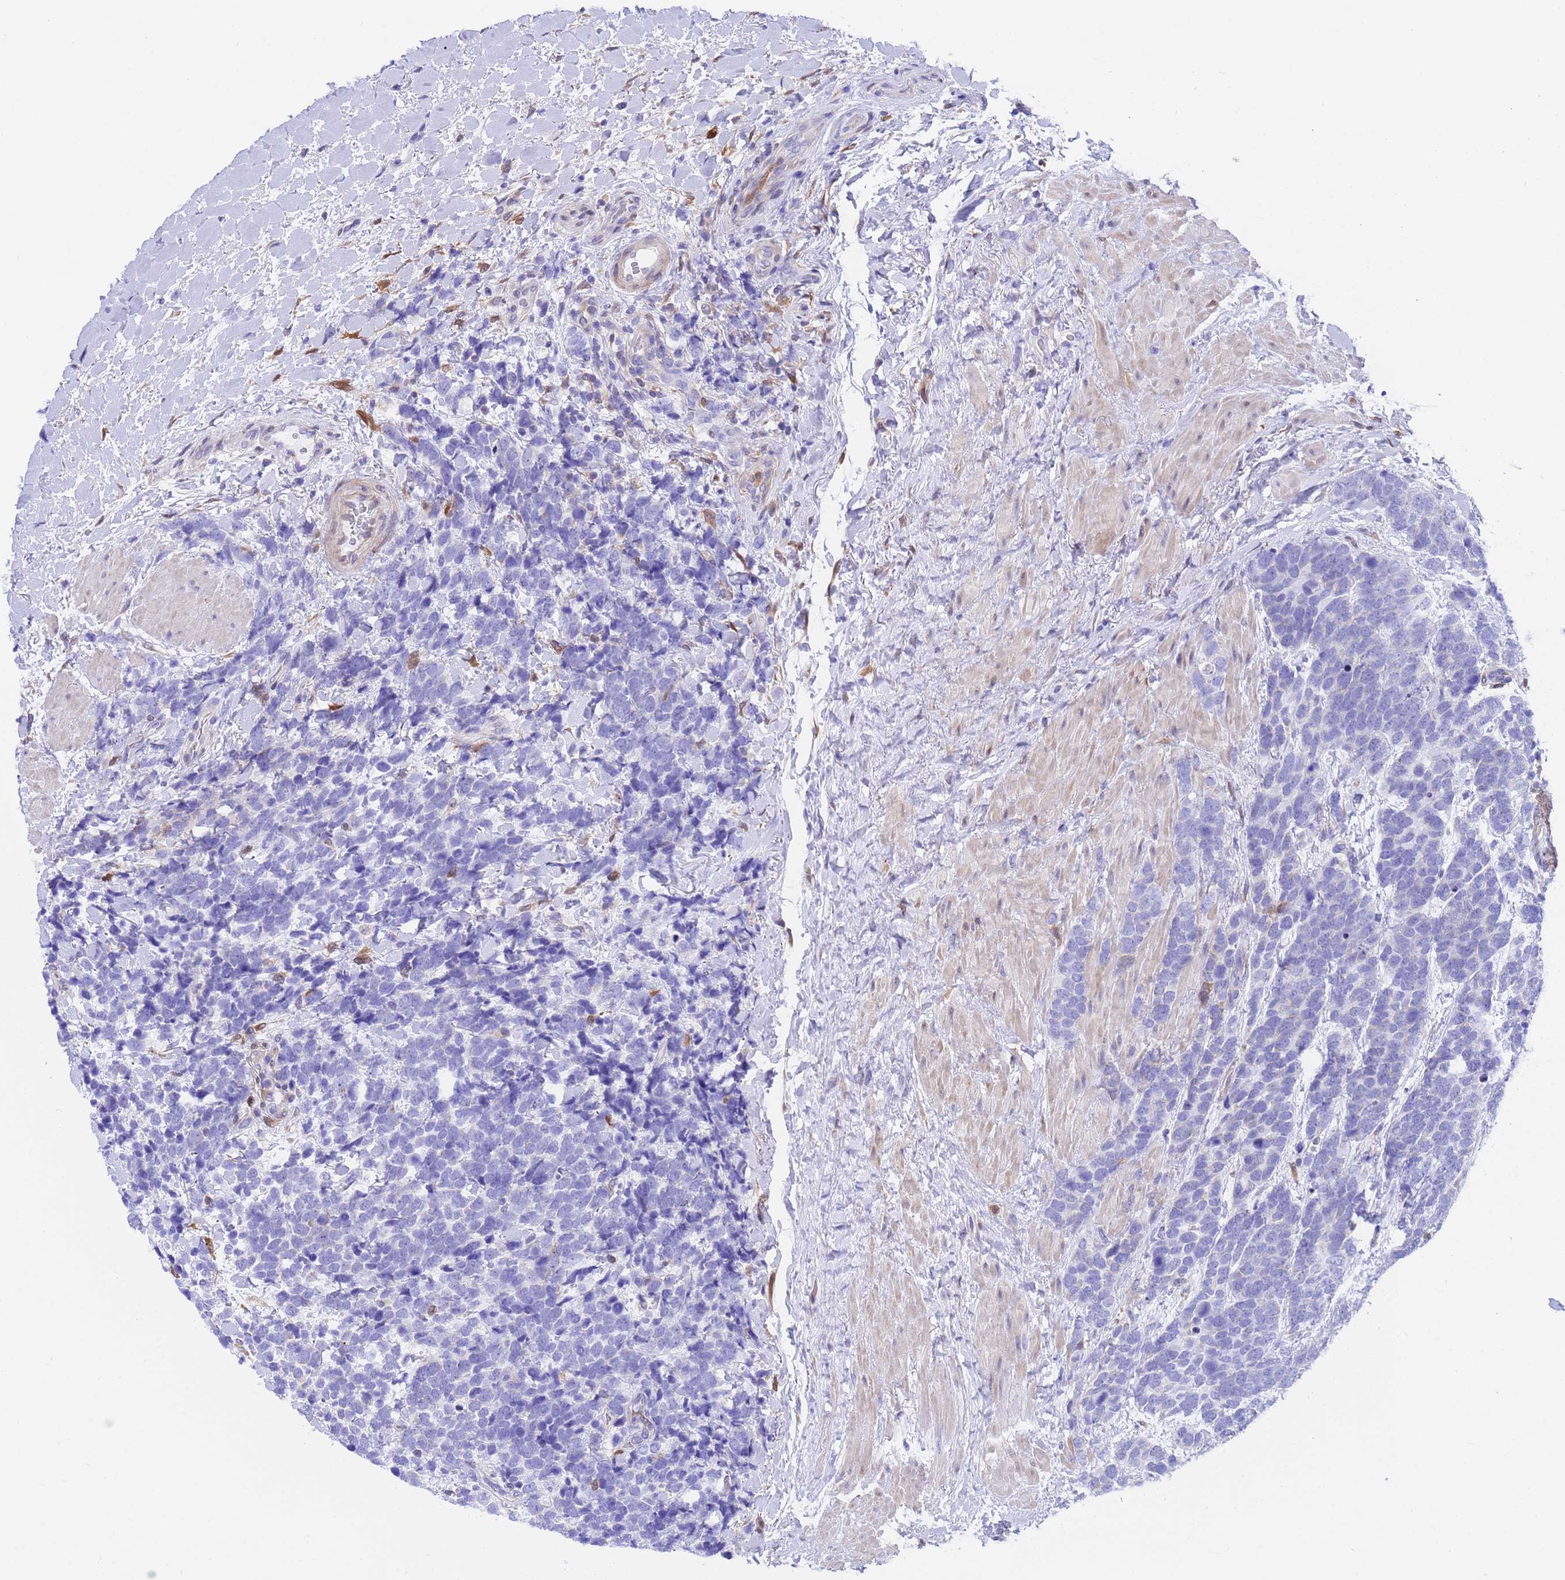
{"staining": {"intensity": "negative", "quantity": "none", "location": "none"}, "tissue": "urothelial cancer", "cell_type": "Tumor cells", "image_type": "cancer", "snomed": [{"axis": "morphology", "description": "Urothelial carcinoma, High grade"}, {"axis": "topography", "description": "Urinary bladder"}], "caption": "This is an immunohistochemistry (IHC) image of high-grade urothelial carcinoma. There is no expression in tumor cells.", "gene": "C6orf47", "patient": {"sex": "female", "age": 82}}